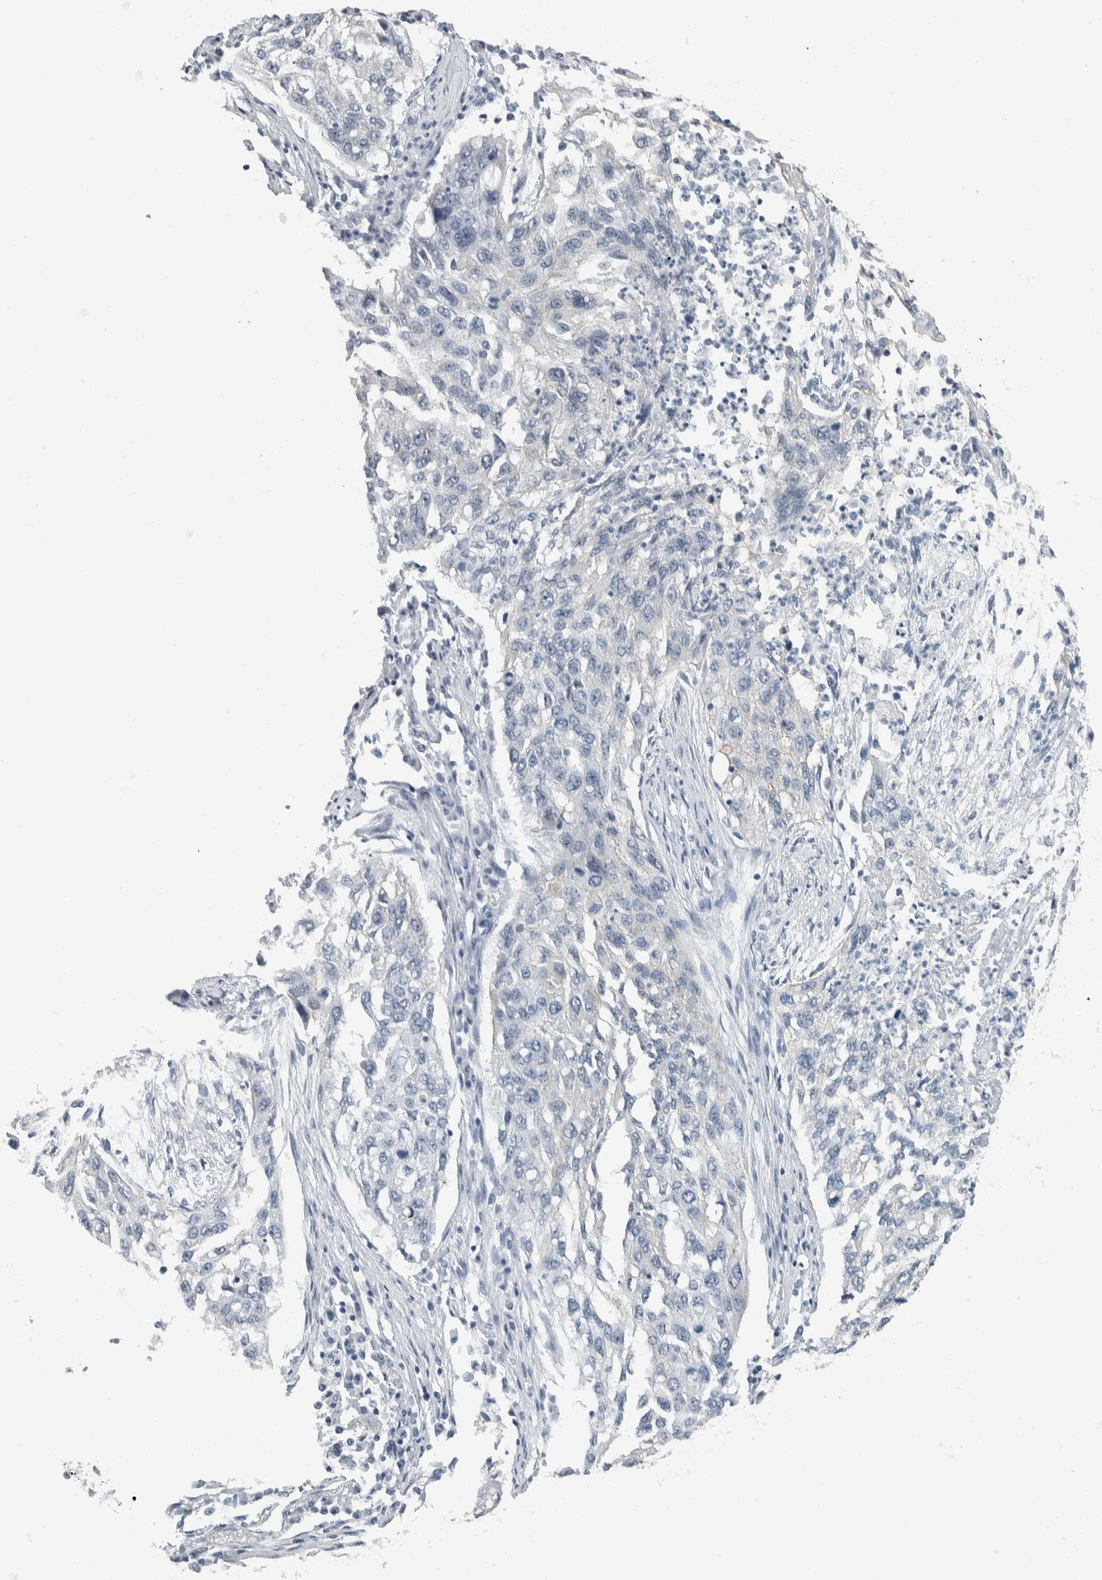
{"staining": {"intensity": "negative", "quantity": "none", "location": "none"}, "tissue": "lung cancer", "cell_type": "Tumor cells", "image_type": "cancer", "snomed": [{"axis": "morphology", "description": "Squamous cell carcinoma, NOS"}, {"axis": "topography", "description": "Lung"}], "caption": "Human squamous cell carcinoma (lung) stained for a protein using IHC demonstrates no staining in tumor cells.", "gene": "NEFM", "patient": {"sex": "female", "age": 63}}